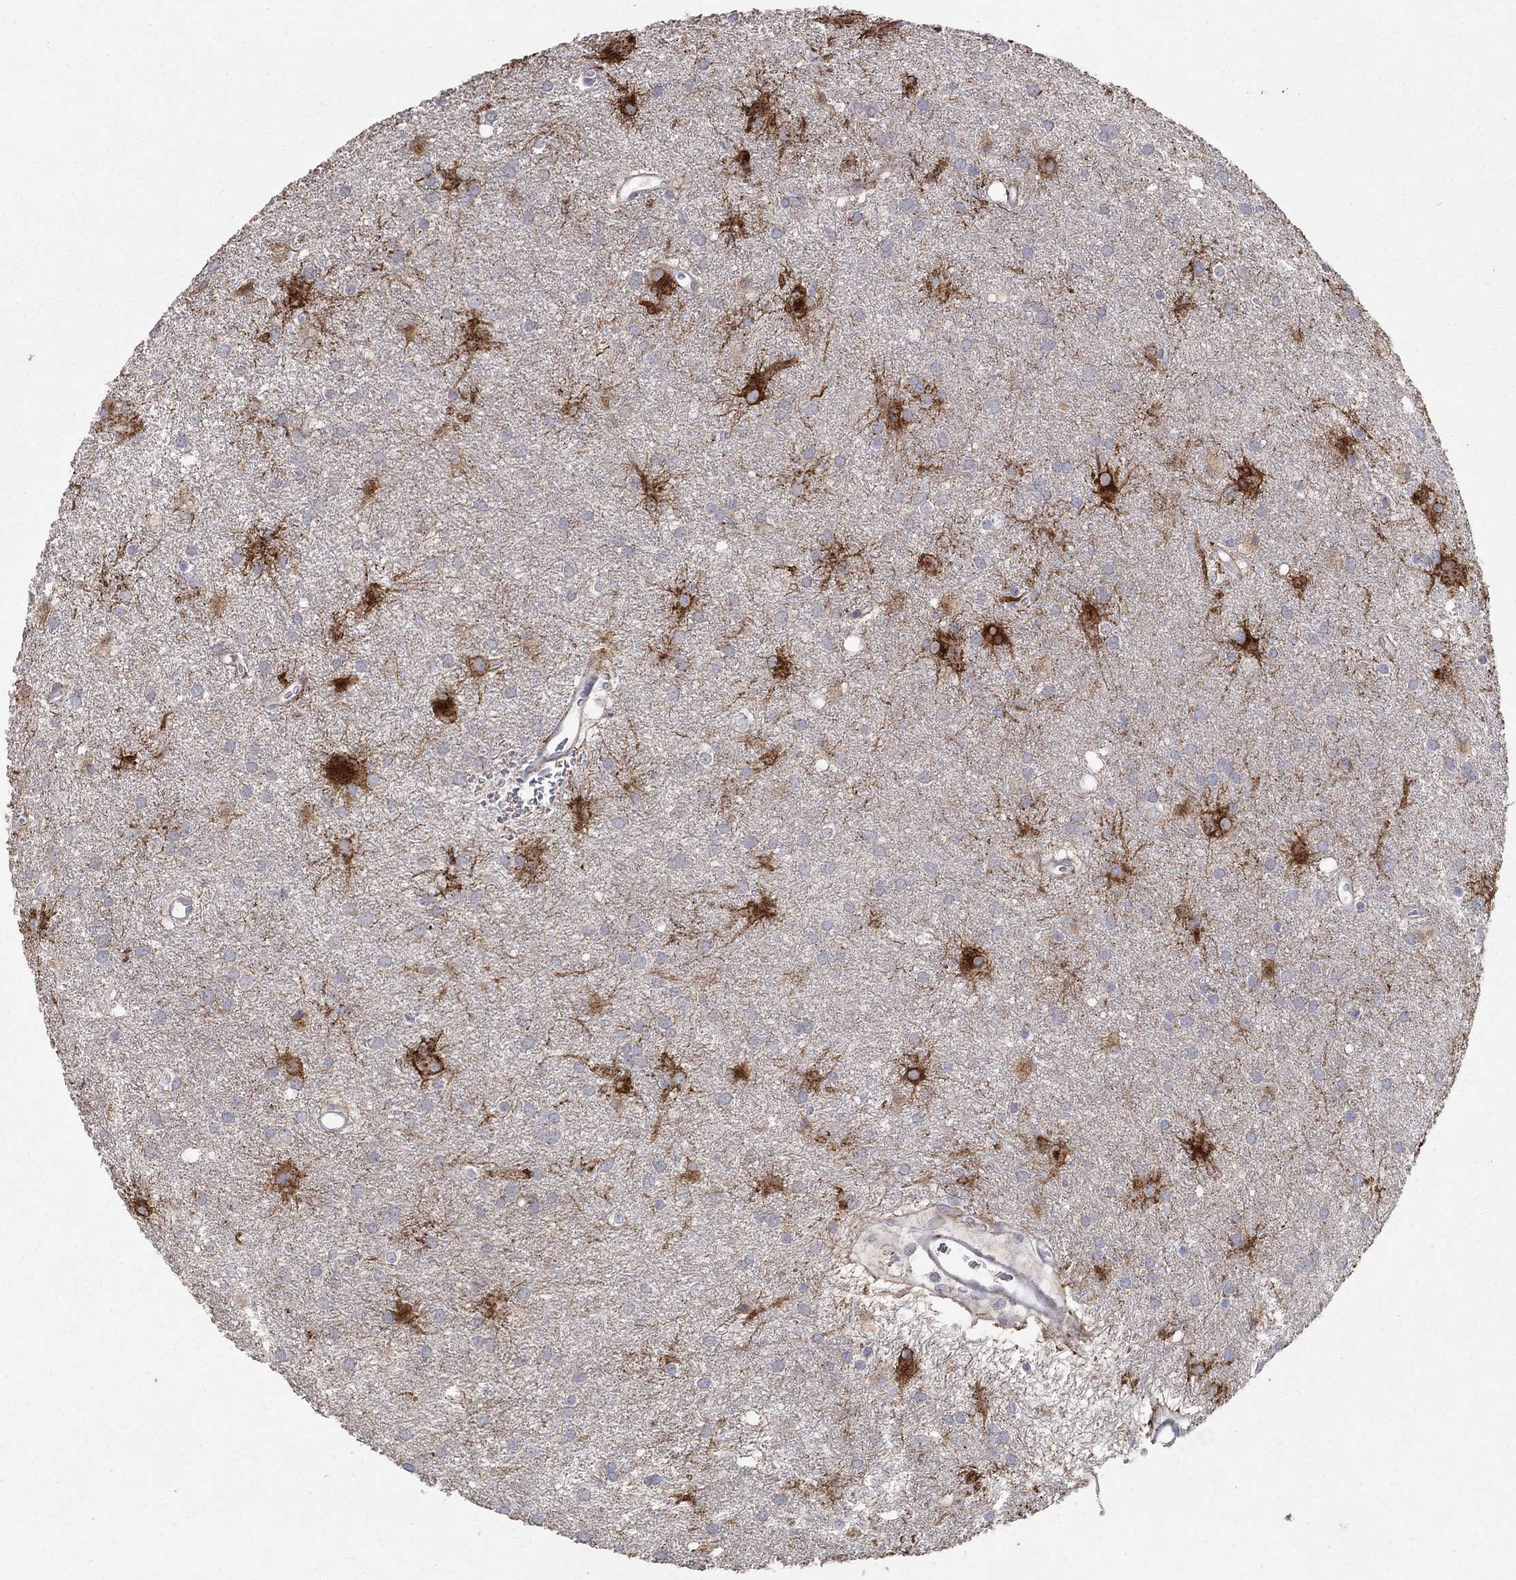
{"staining": {"intensity": "negative", "quantity": "none", "location": "none"}, "tissue": "glioma", "cell_type": "Tumor cells", "image_type": "cancer", "snomed": [{"axis": "morphology", "description": "Glioma, malignant, Low grade"}, {"axis": "topography", "description": "Brain"}], "caption": "The histopathology image displays no significant staining in tumor cells of glioma.", "gene": "NTRK2", "patient": {"sex": "male", "age": 58}}